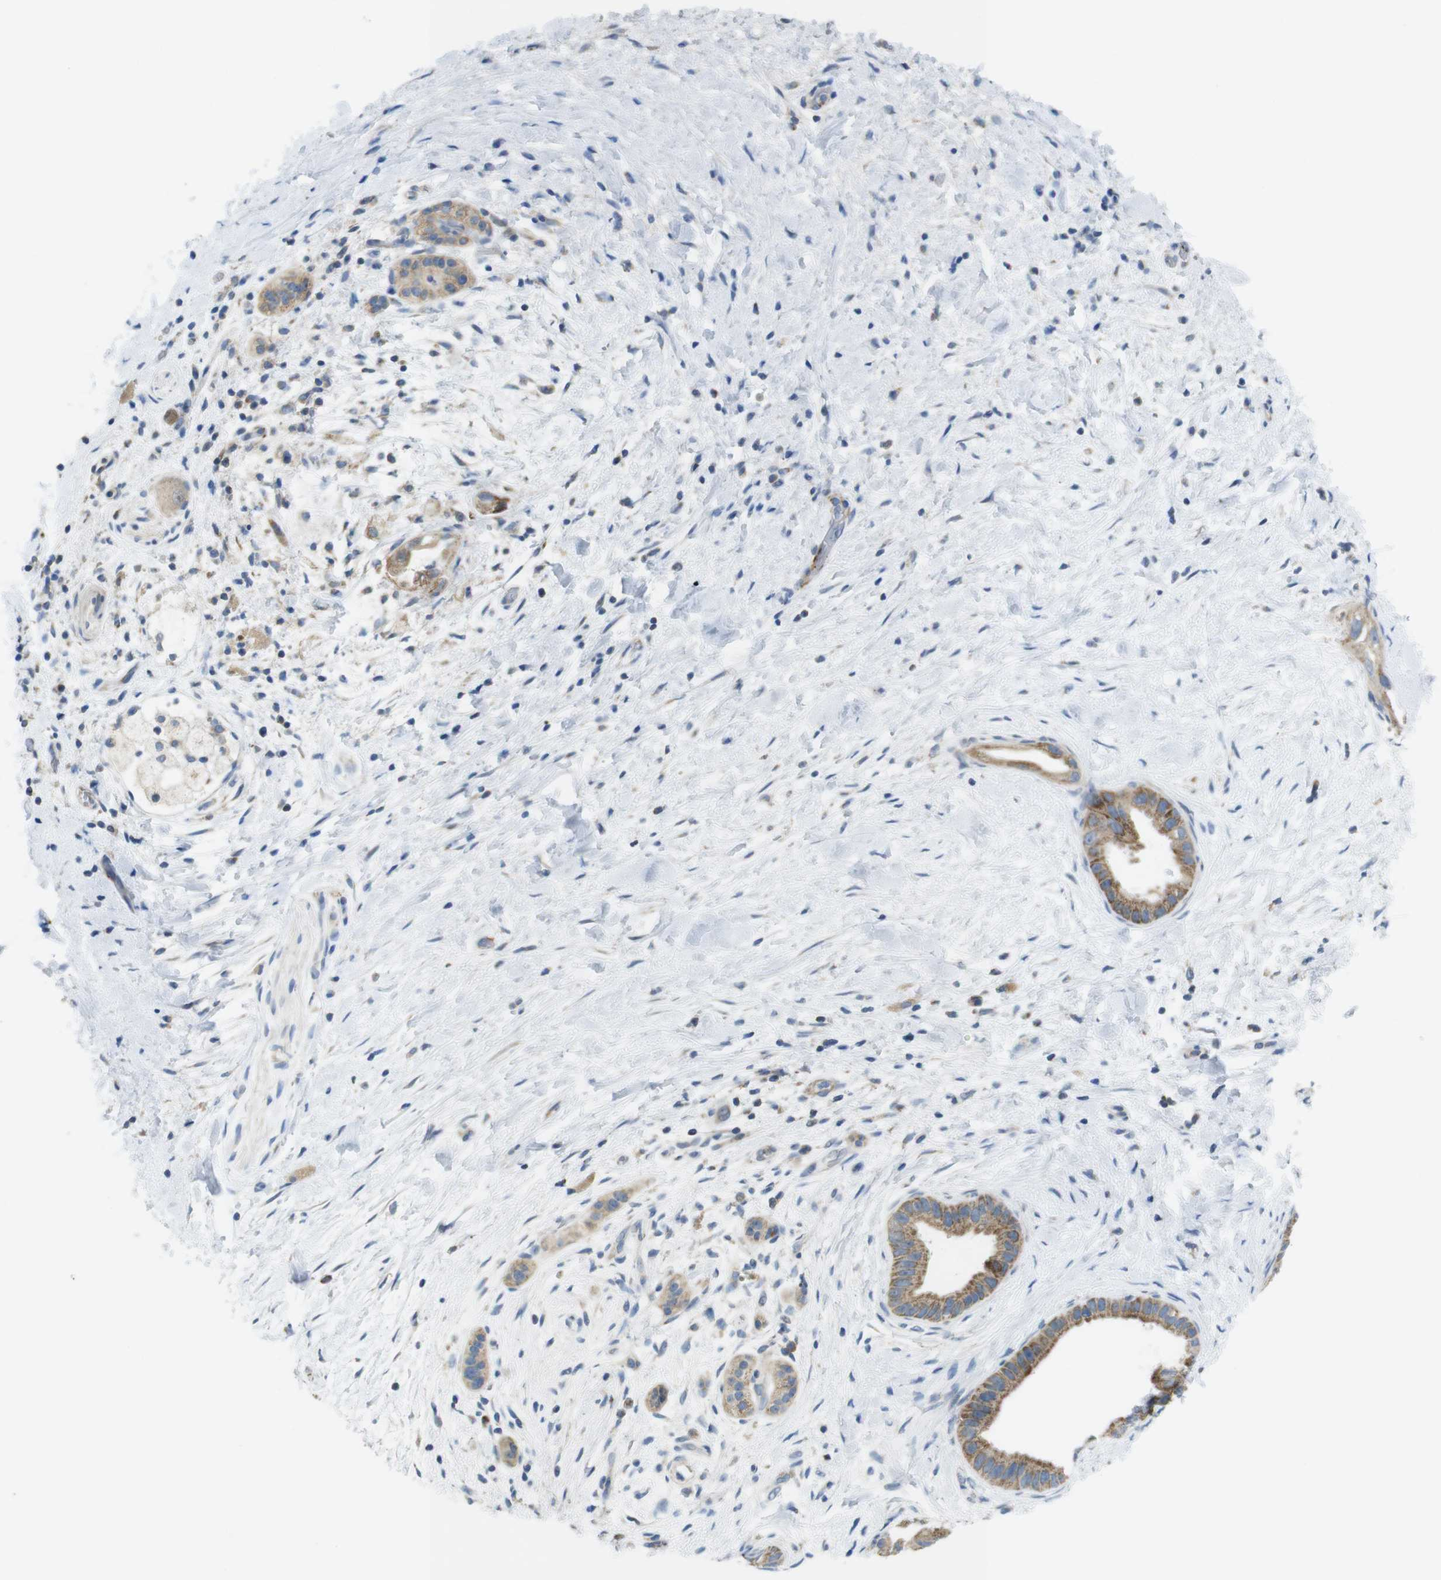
{"staining": {"intensity": "moderate", "quantity": "25%-75%", "location": "cytoplasmic/membranous"}, "tissue": "pancreatic cancer", "cell_type": "Tumor cells", "image_type": "cancer", "snomed": [{"axis": "morphology", "description": "Adenocarcinoma, NOS"}, {"axis": "topography", "description": "Pancreas"}], "caption": "Brown immunohistochemical staining in human pancreatic adenocarcinoma displays moderate cytoplasmic/membranous expression in about 25%-75% of tumor cells. The staining was performed using DAB (3,3'-diaminobenzidine) to visualize the protein expression in brown, while the nuclei were stained in blue with hematoxylin (Magnification: 20x).", "gene": "MARCHF1", "patient": {"sex": "male", "age": 55}}